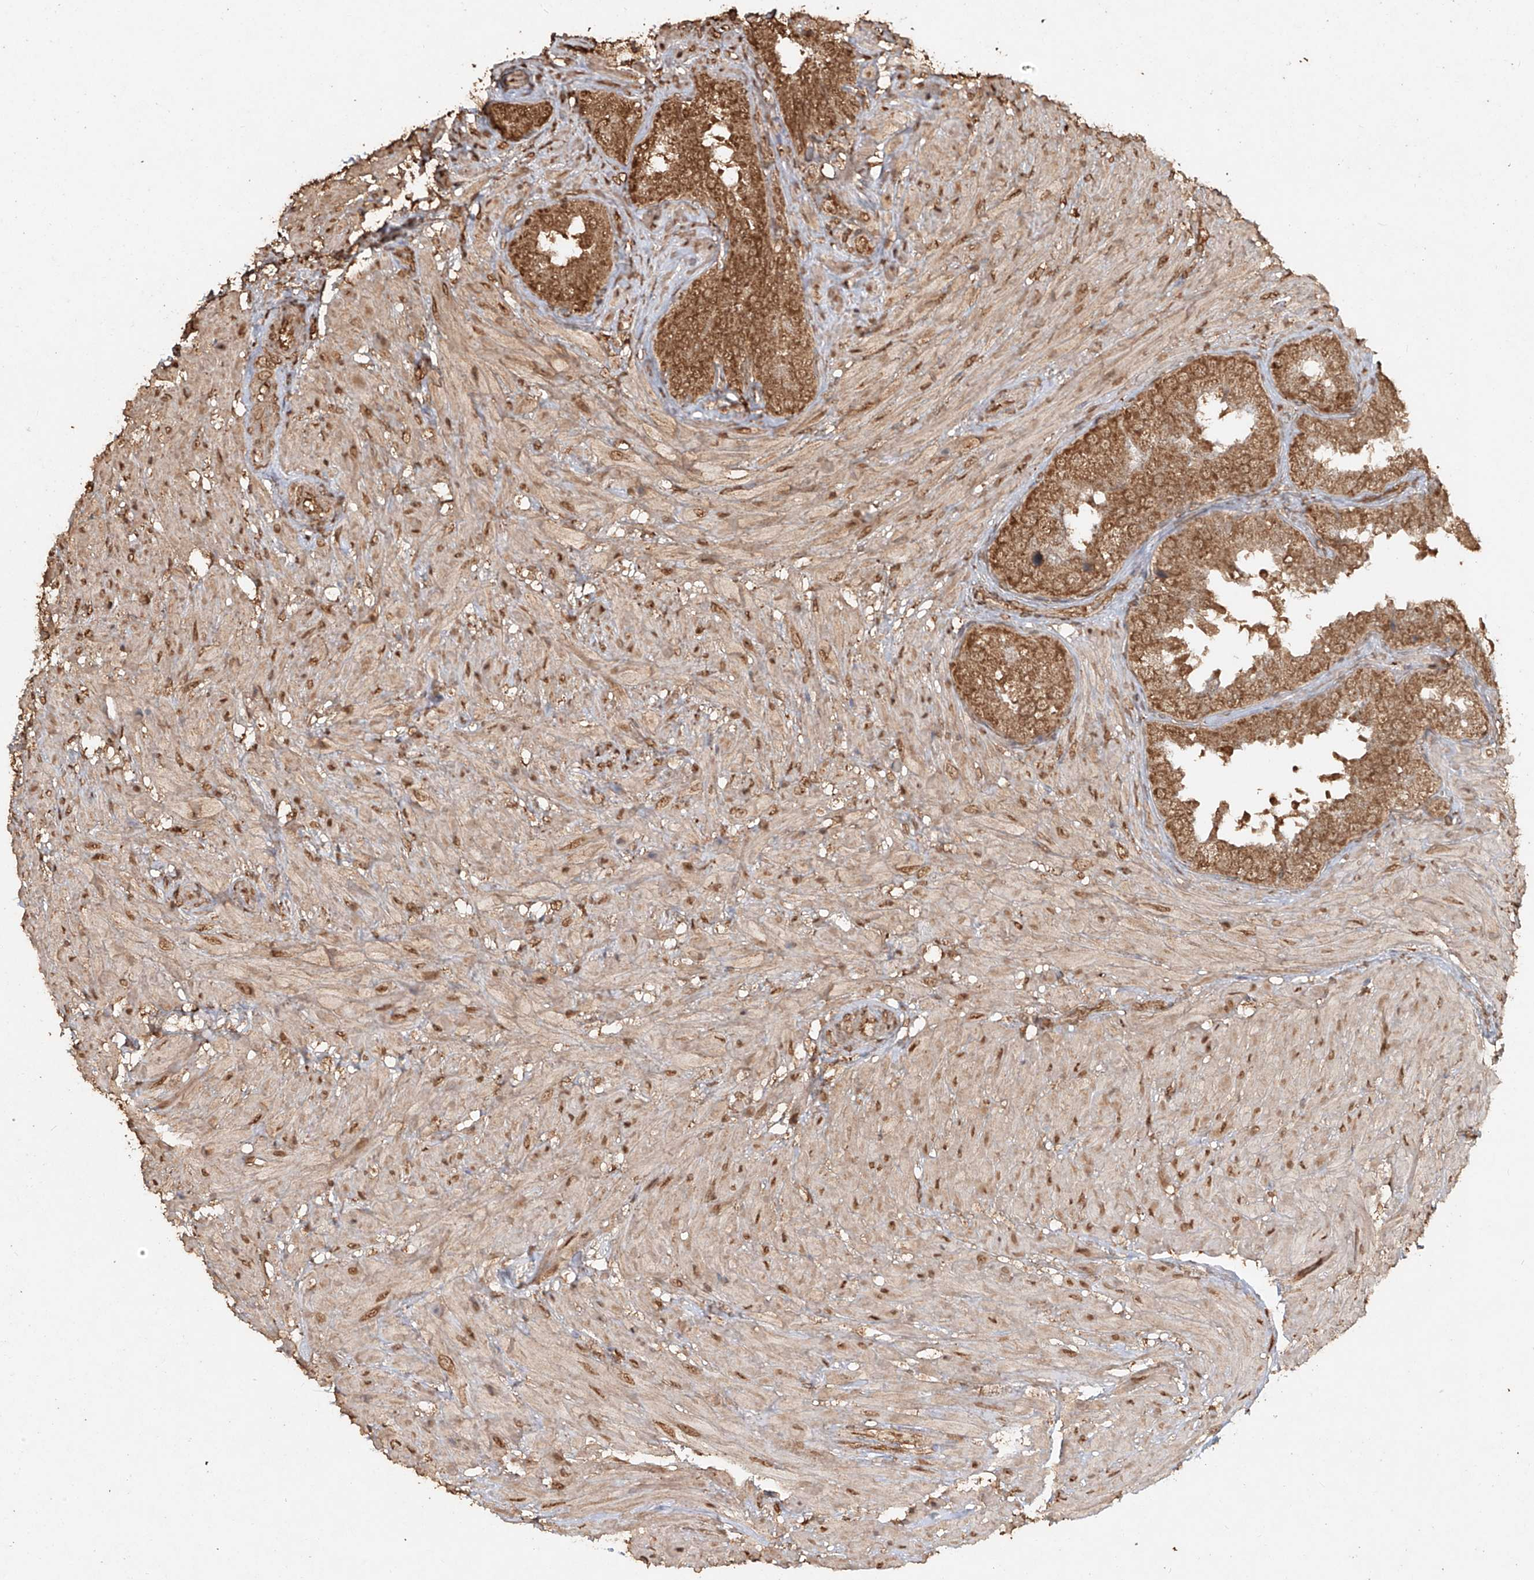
{"staining": {"intensity": "moderate", "quantity": ">75%", "location": "cytoplasmic/membranous,nuclear"}, "tissue": "seminal vesicle", "cell_type": "Glandular cells", "image_type": "normal", "snomed": [{"axis": "morphology", "description": "Normal tissue, NOS"}, {"axis": "topography", "description": "Seminal veicle"}, {"axis": "topography", "description": "Peripheral nerve tissue"}], "caption": "Immunohistochemistry (IHC) of normal human seminal vesicle displays medium levels of moderate cytoplasmic/membranous,nuclear staining in approximately >75% of glandular cells. Using DAB (brown) and hematoxylin (blue) stains, captured at high magnification using brightfield microscopy.", "gene": "TIGAR", "patient": {"sex": "male", "age": 63}}